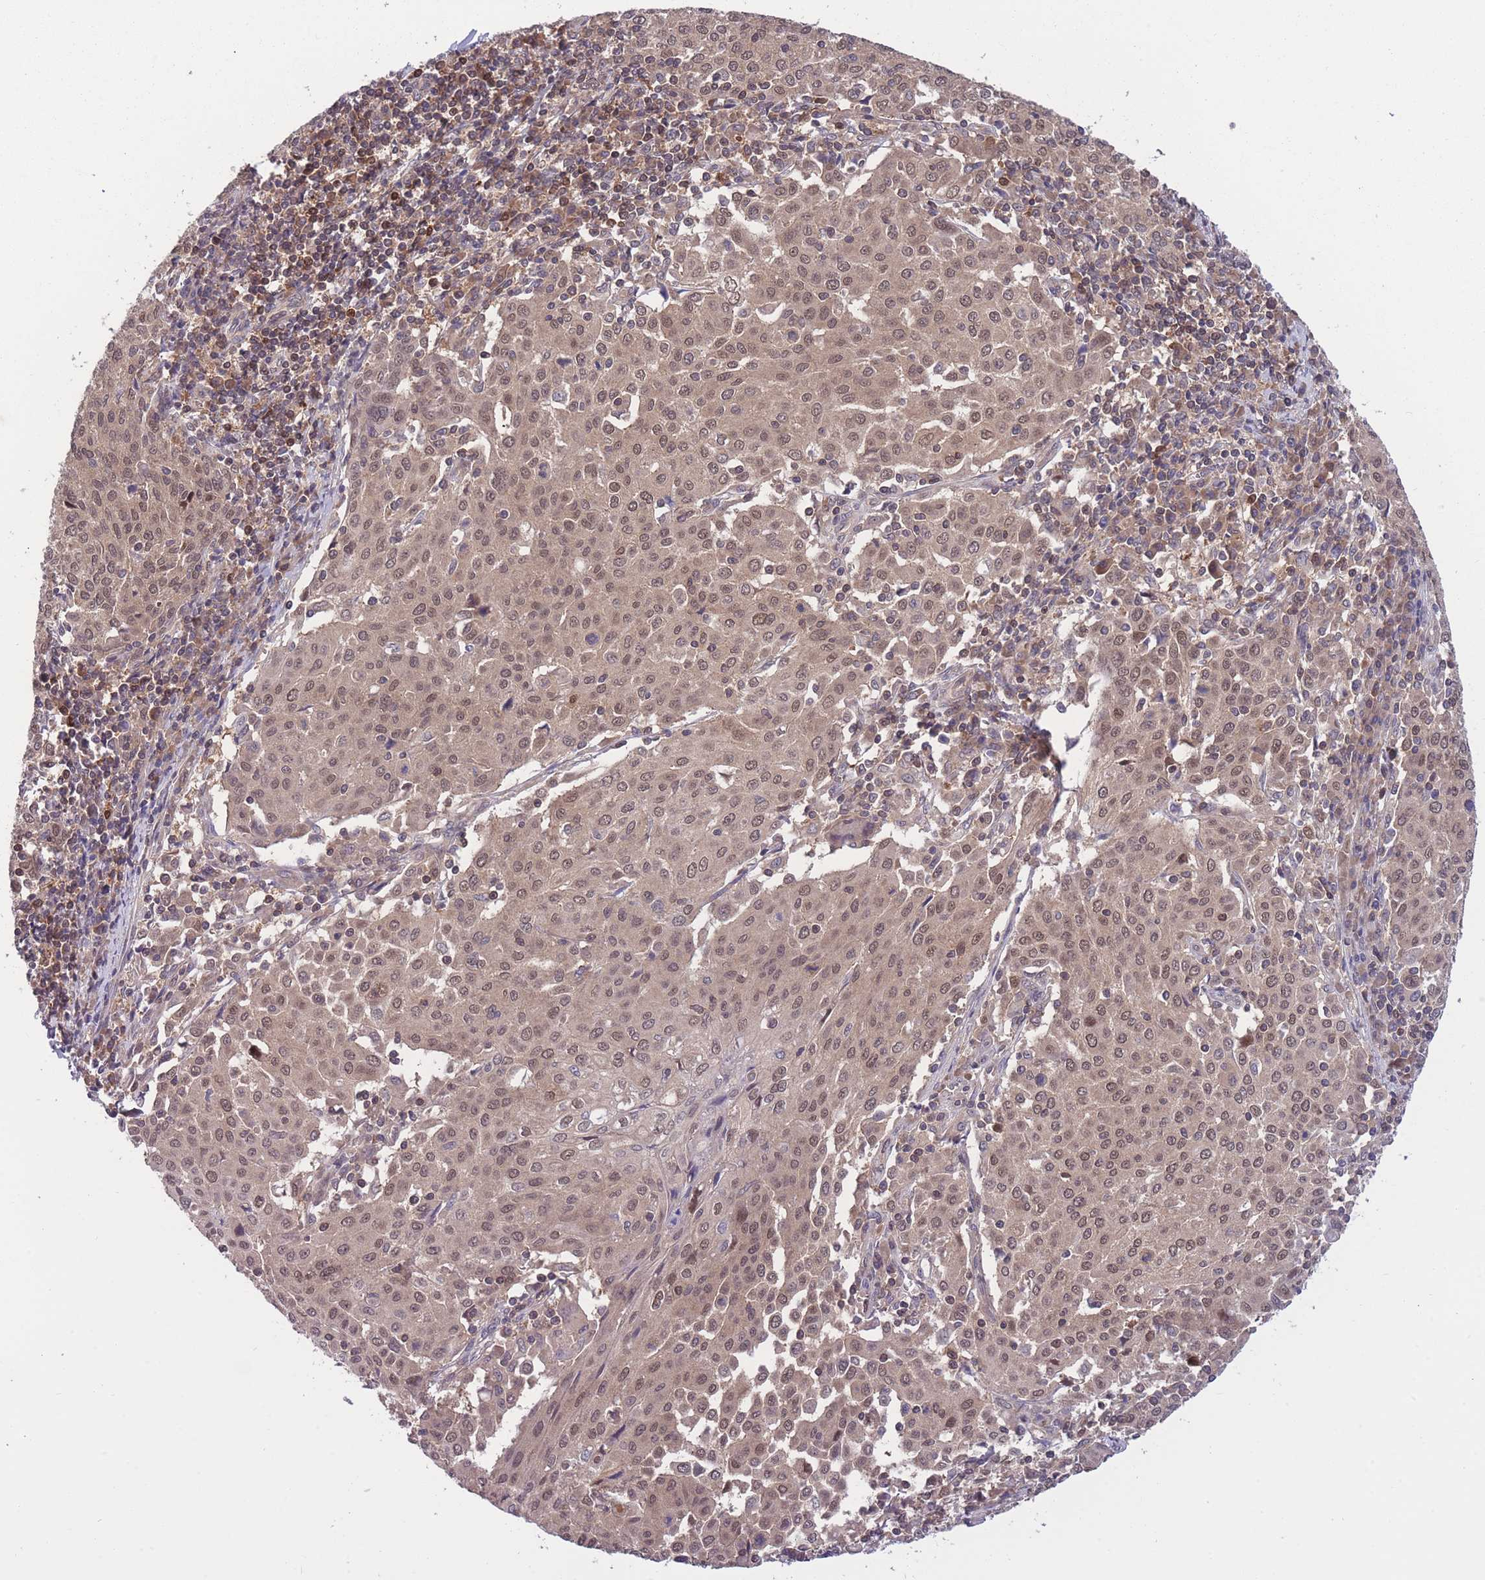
{"staining": {"intensity": "weak", "quantity": ">75%", "location": "cytoplasmic/membranous,nuclear"}, "tissue": "cervical cancer", "cell_type": "Tumor cells", "image_type": "cancer", "snomed": [{"axis": "morphology", "description": "Squamous cell carcinoma, NOS"}, {"axis": "topography", "description": "Cervix"}], "caption": "Protein expression analysis of cervical squamous cell carcinoma displays weak cytoplasmic/membranous and nuclear expression in about >75% of tumor cells.", "gene": "UBE2N", "patient": {"sex": "female", "age": 46}}